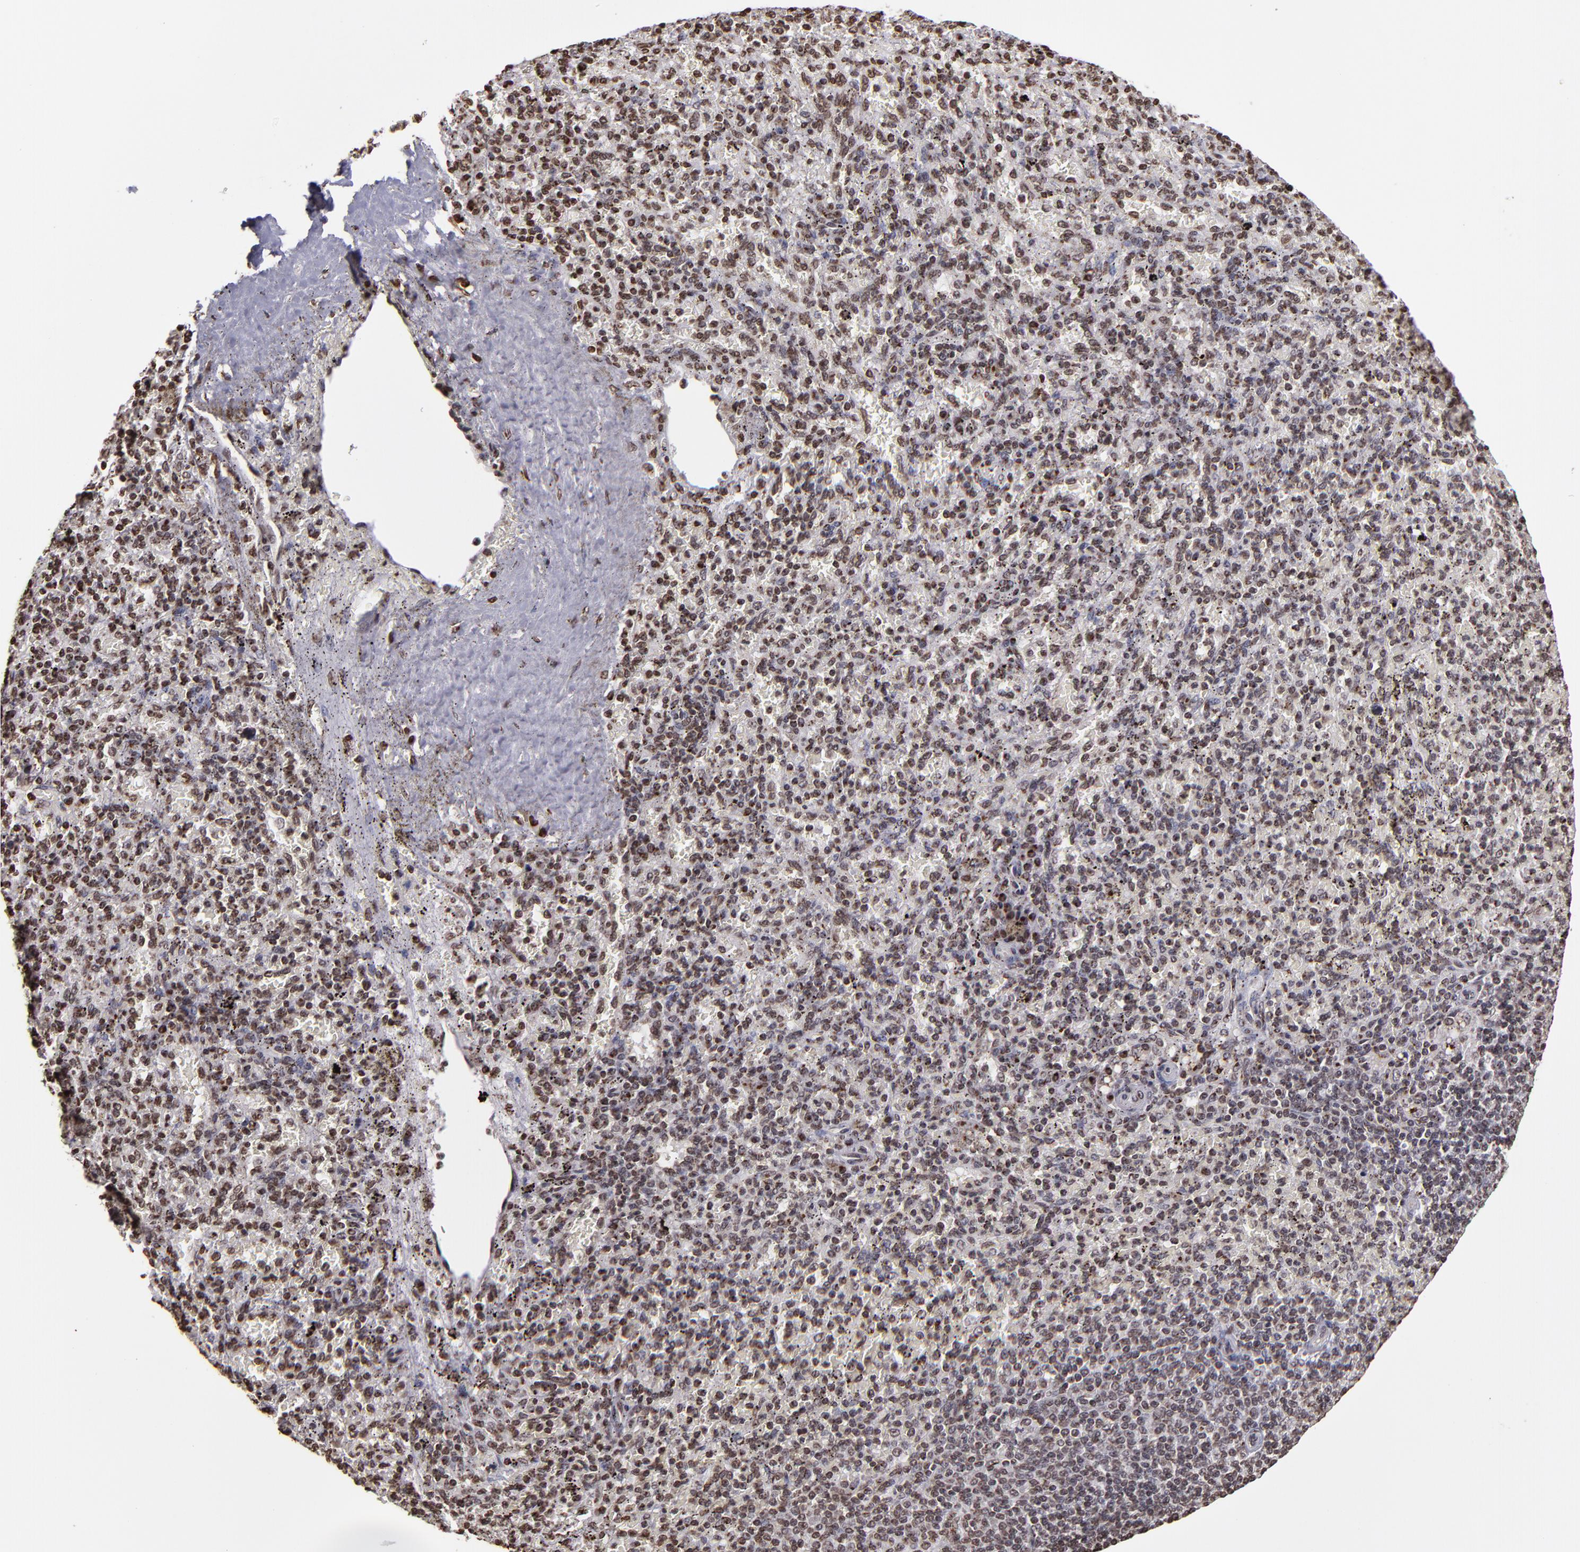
{"staining": {"intensity": "moderate", "quantity": ">75%", "location": "nuclear"}, "tissue": "spleen", "cell_type": "Cells in red pulp", "image_type": "normal", "snomed": [{"axis": "morphology", "description": "Normal tissue, NOS"}, {"axis": "topography", "description": "Spleen"}], "caption": "Immunohistochemistry staining of benign spleen, which reveals medium levels of moderate nuclear expression in approximately >75% of cells in red pulp indicating moderate nuclear protein expression. The staining was performed using DAB (brown) for protein detection and nuclei were counterstained in hematoxylin (blue).", "gene": "CSDC2", "patient": {"sex": "female", "age": 43}}